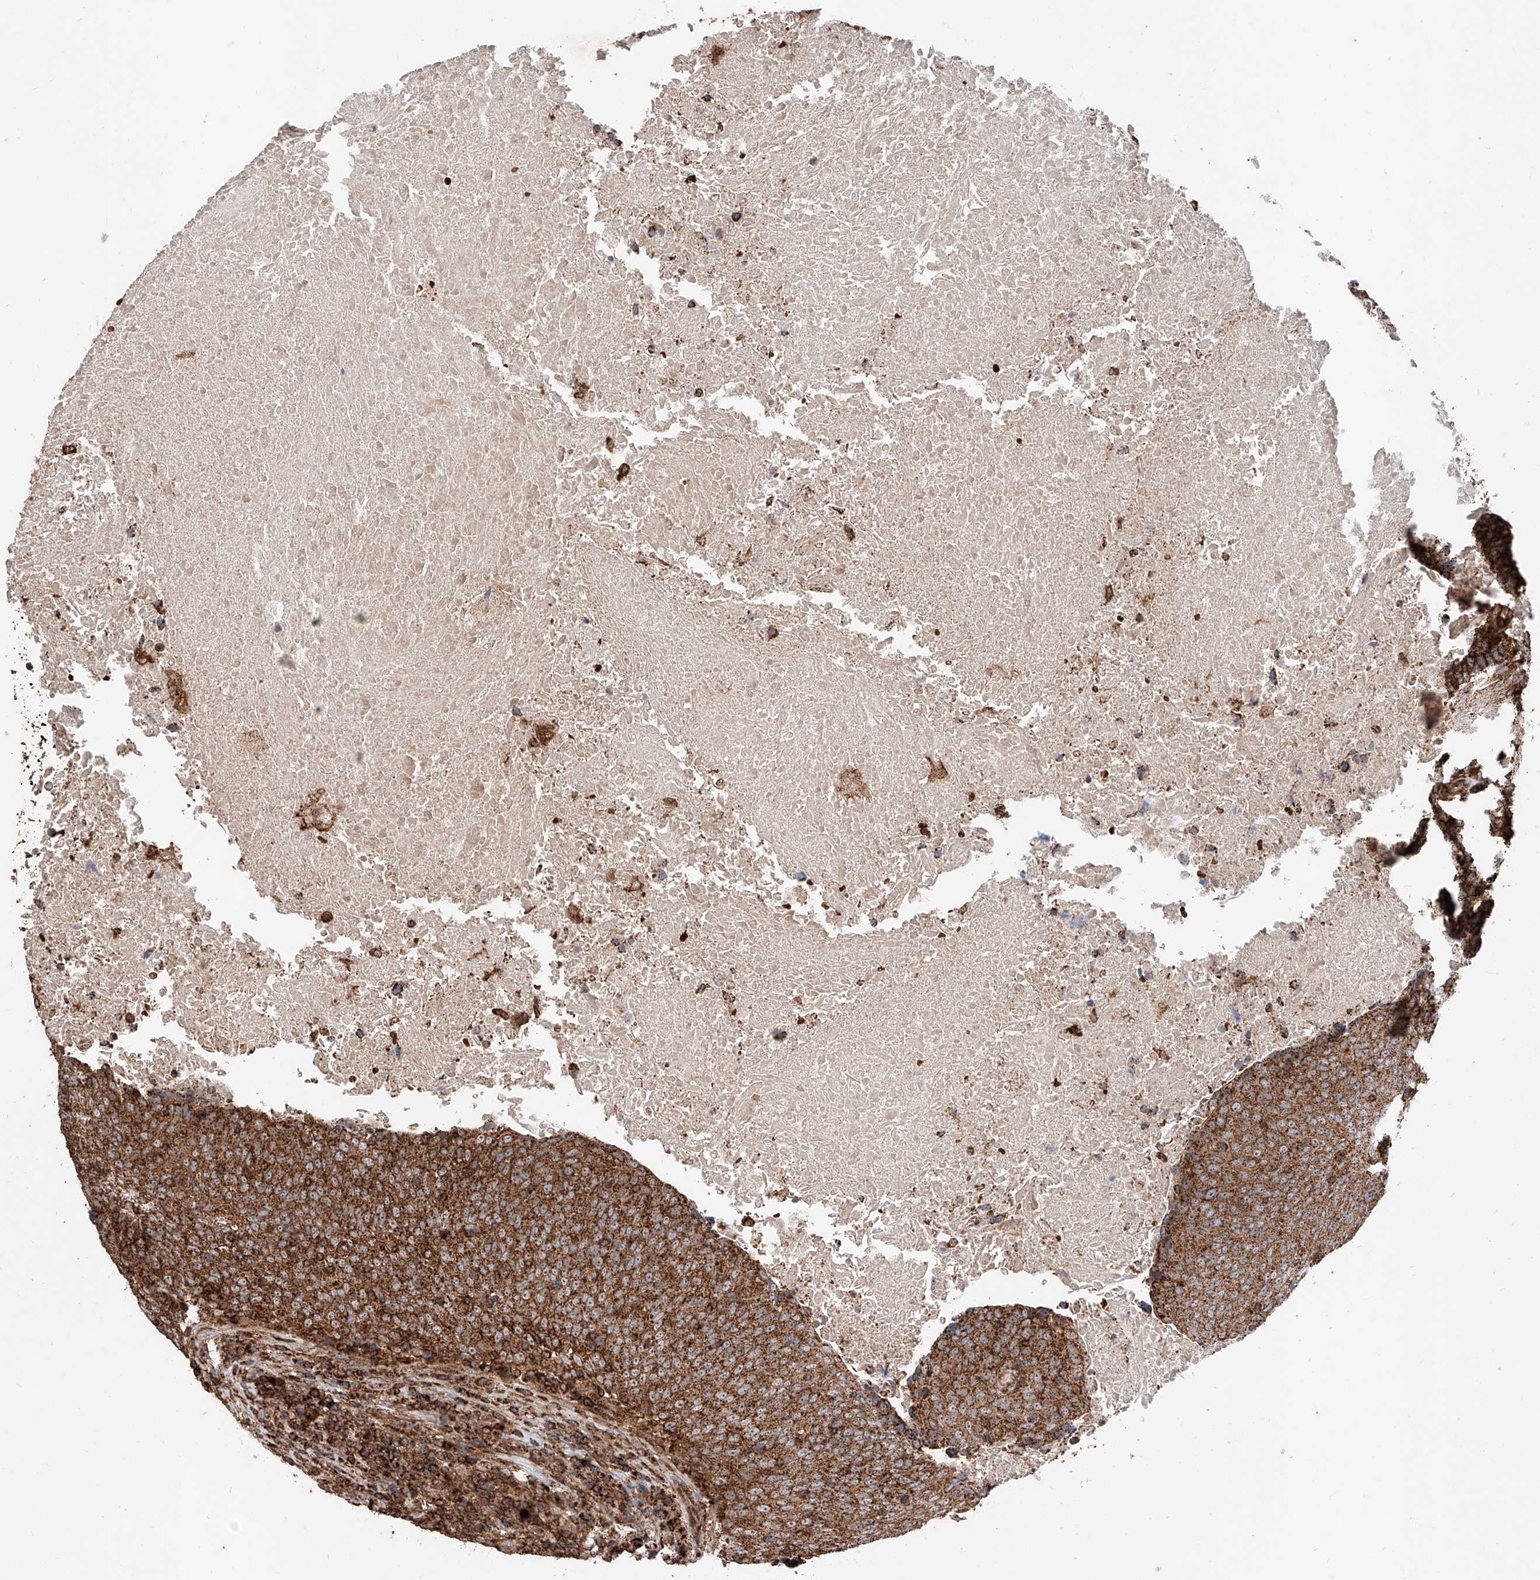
{"staining": {"intensity": "strong", "quantity": ">75%", "location": "cytoplasmic/membranous"}, "tissue": "head and neck cancer", "cell_type": "Tumor cells", "image_type": "cancer", "snomed": [{"axis": "morphology", "description": "Squamous cell carcinoma, NOS"}, {"axis": "morphology", "description": "Squamous cell carcinoma, metastatic, NOS"}, {"axis": "topography", "description": "Lymph node"}, {"axis": "topography", "description": "Head-Neck"}], "caption": "Immunohistochemical staining of head and neck cancer exhibits strong cytoplasmic/membranous protein staining in approximately >75% of tumor cells.", "gene": "PISD", "patient": {"sex": "male", "age": 62}}